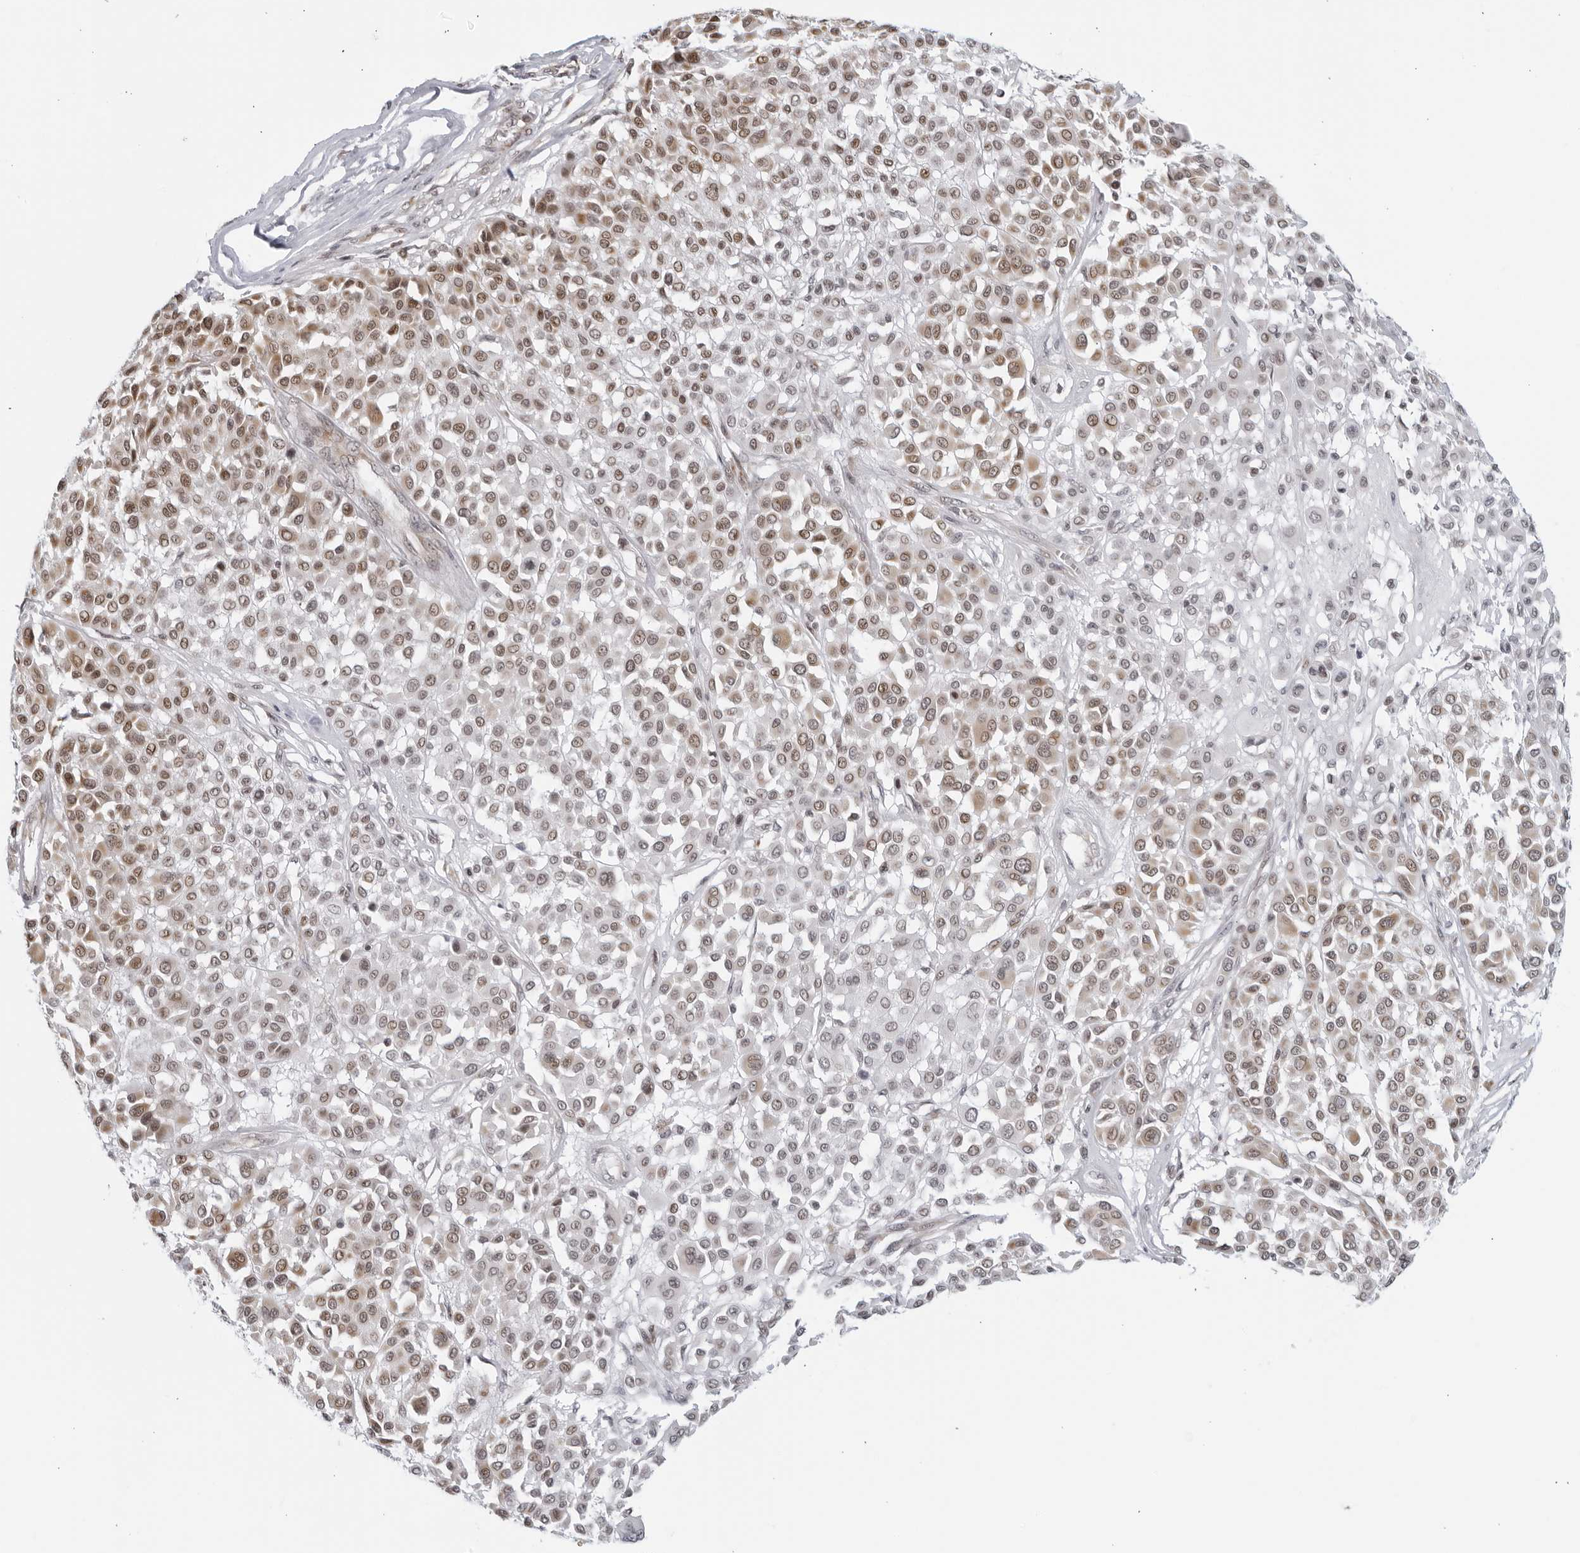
{"staining": {"intensity": "moderate", "quantity": "25%-75%", "location": "cytoplasmic/membranous"}, "tissue": "melanoma", "cell_type": "Tumor cells", "image_type": "cancer", "snomed": [{"axis": "morphology", "description": "Malignant melanoma, Metastatic site"}, {"axis": "topography", "description": "Soft tissue"}], "caption": "Malignant melanoma (metastatic site) stained for a protein demonstrates moderate cytoplasmic/membranous positivity in tumor cells. (Stains: DAB in brown, nuclei in blue, Microscopy: brightfield microscopy at high magnification).", "gene": "RAB11FIP3", "patient": {"sex": "male", "age": 41}}